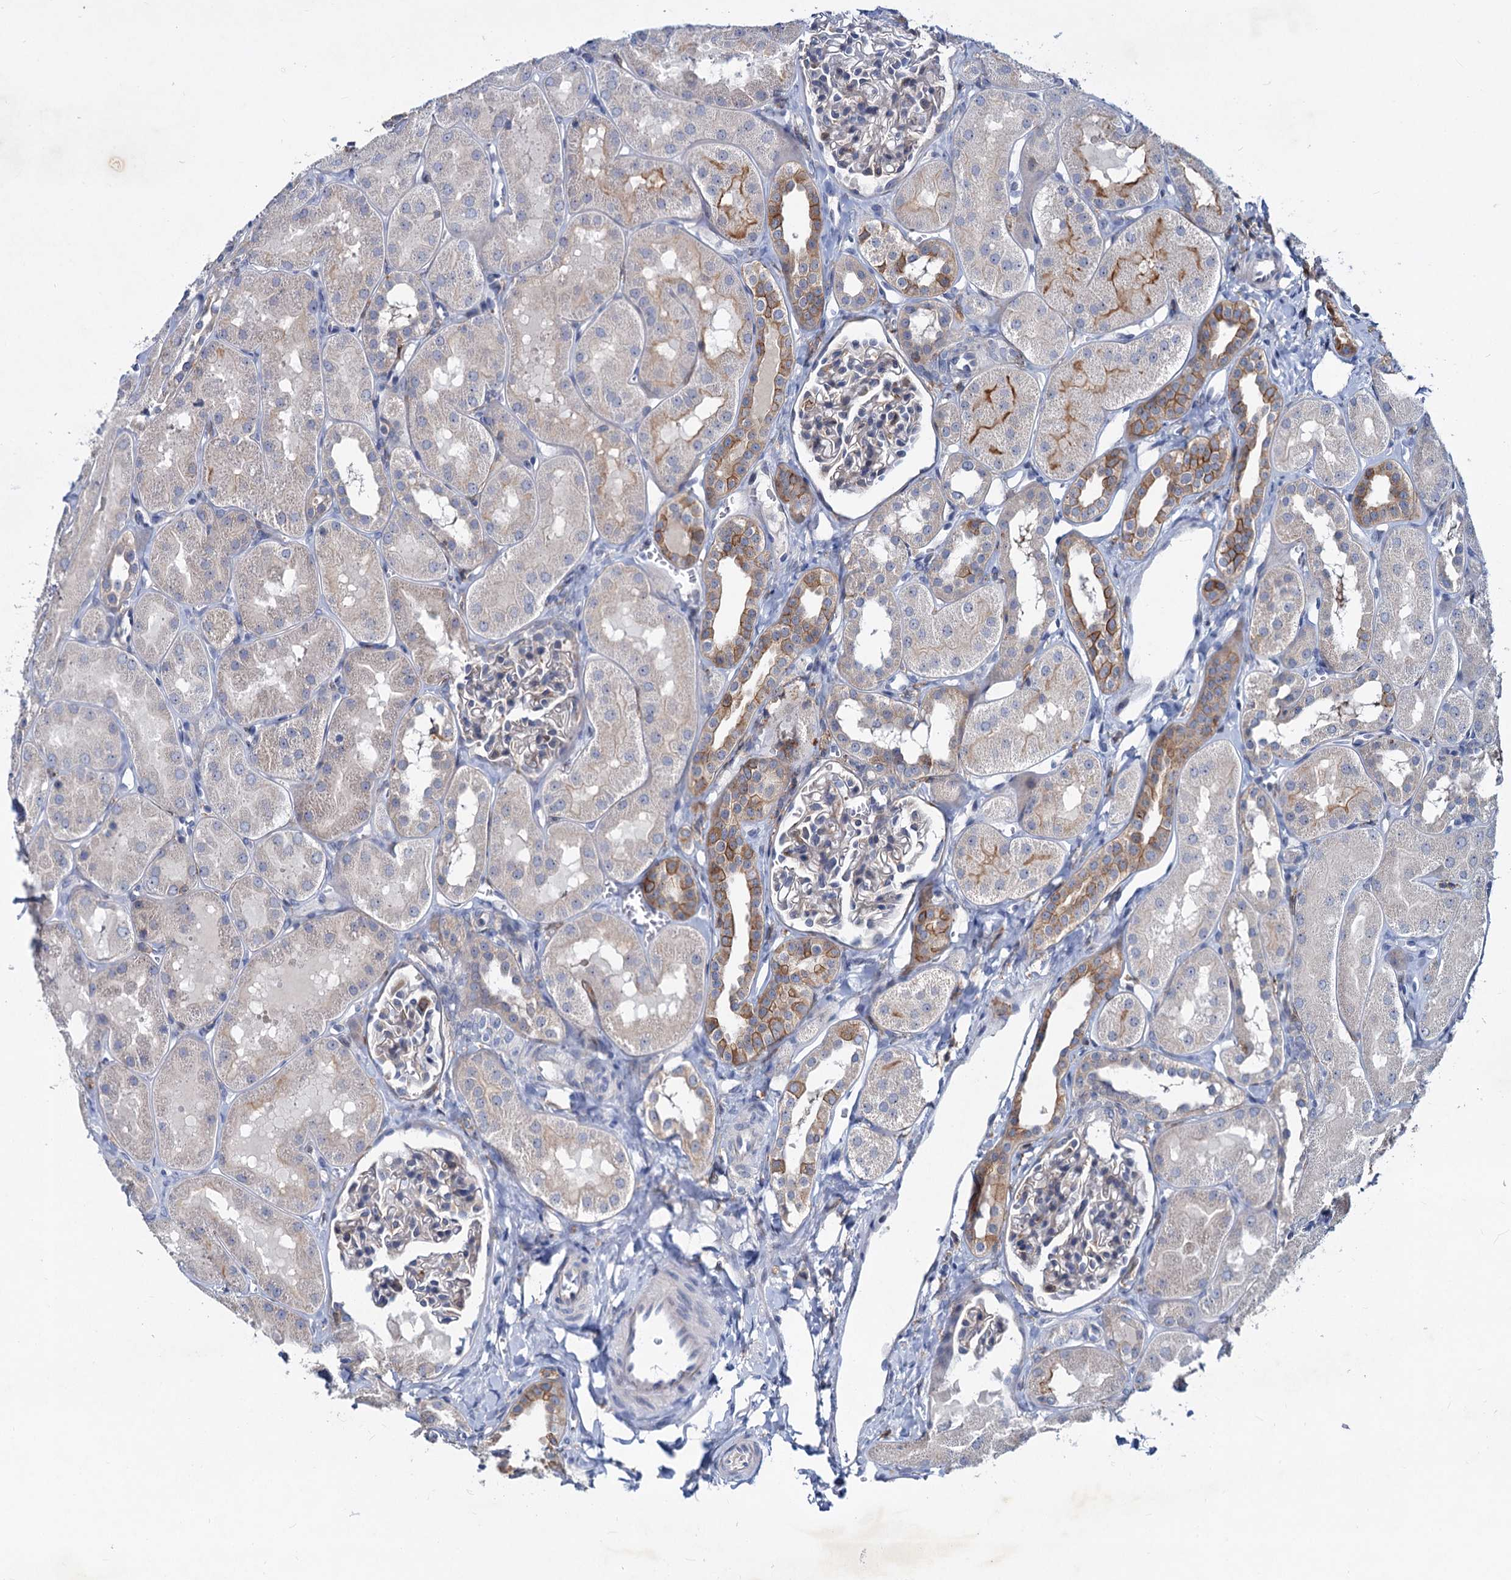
{"staining": {"intensity": "weak", "quantity": "<25%", "location": "cytoplasmic/membranous"}, "tissue": "kidney", "cell_type": "Cells in glomeruli", "image_type": "normal", "snomed": [{"axis": "morphology", "description": "Normal tissue, NOS"}, {"axis": "topography", "description": "Kidney"}, {"axis": "topography", "description": "Urinary bladder"}], "caption": "Immunohistochemistry of normal kidney reveals no staining in cells in glomeruli.", "gene": "LRCH4", "patient": {"sex": "male", "age": 16}}